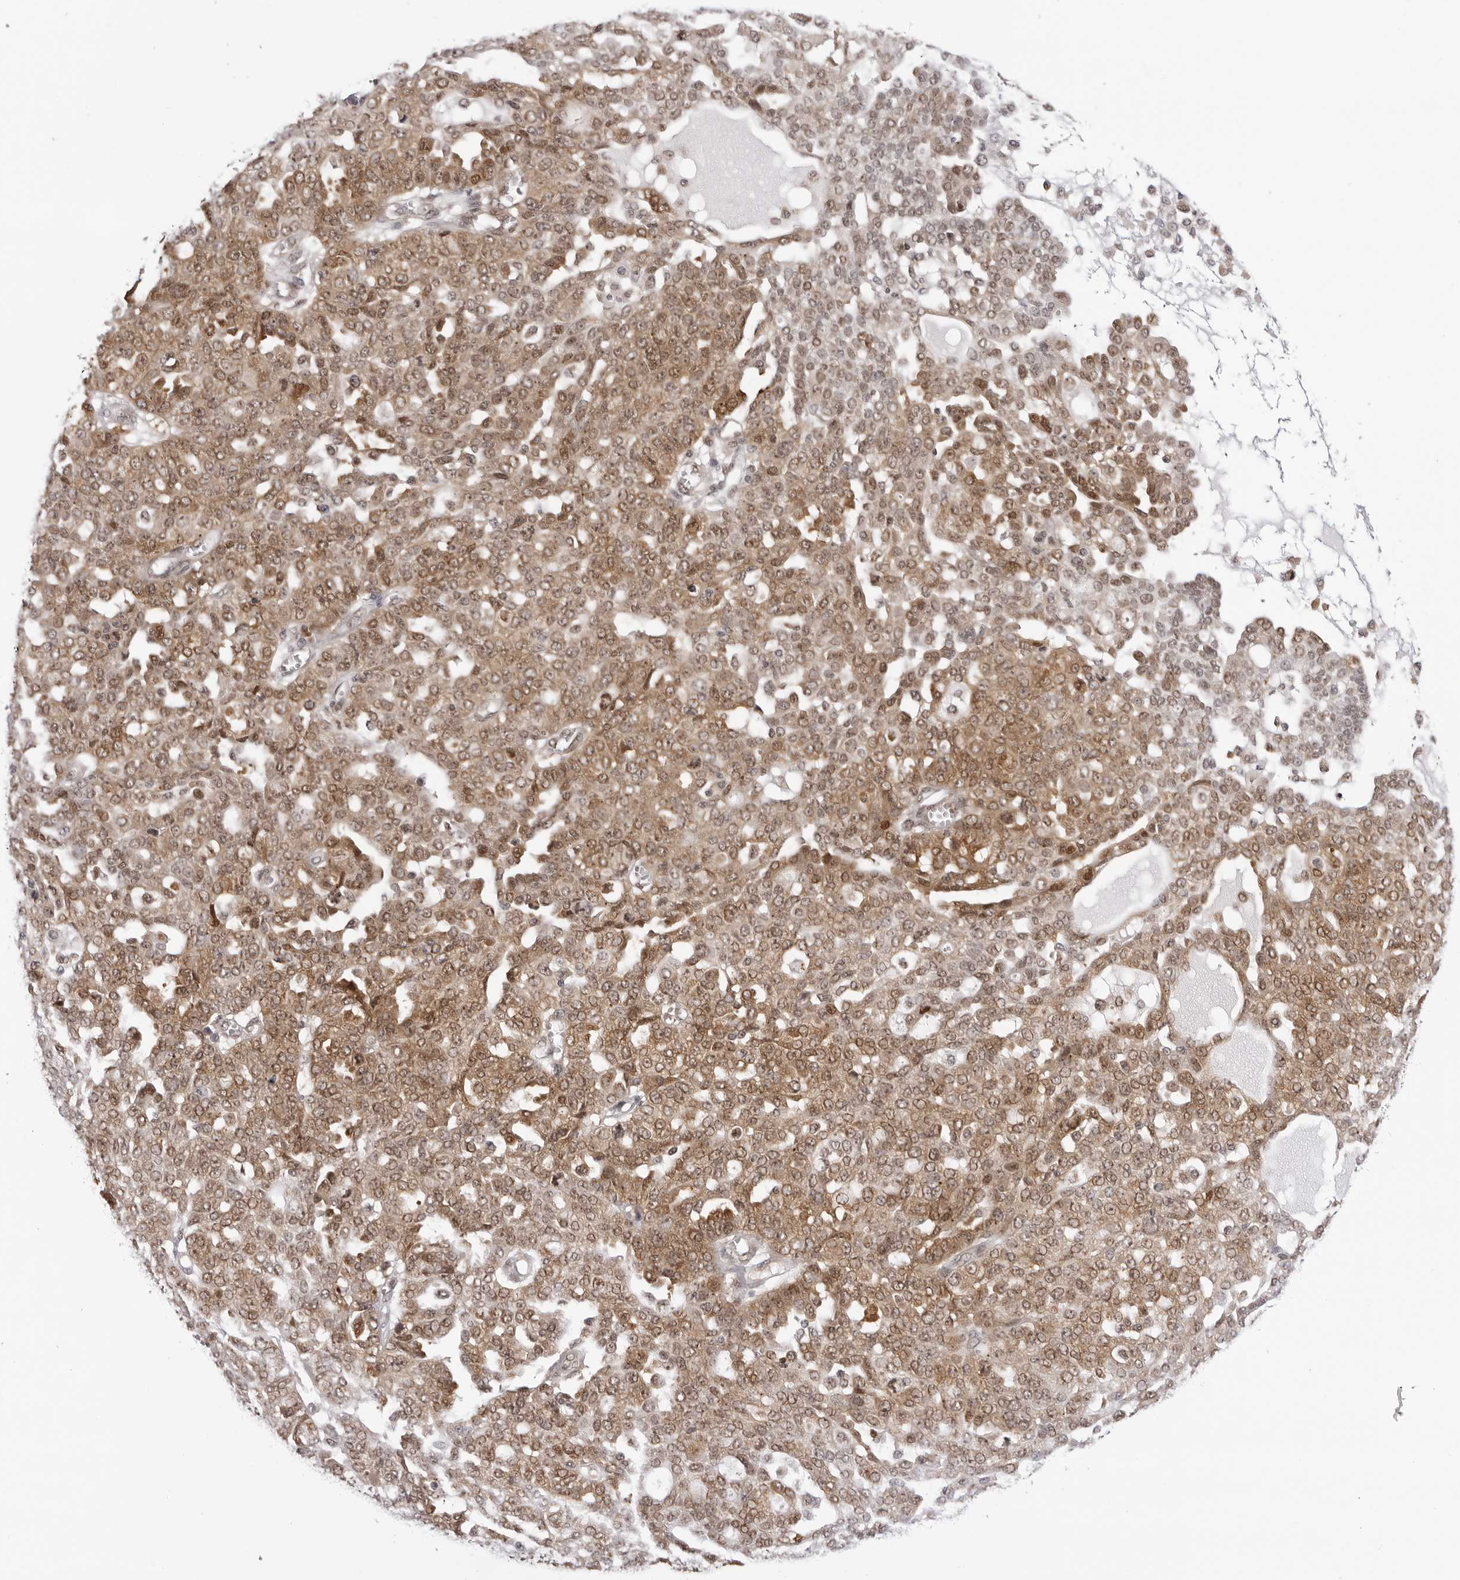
{"staining": {"intensity": "moderate", "quantity": ">75%", "location": "cytoplasmic/membranous,nuclear"}, "tissue": "ovarian cancer", "cell_type": "Tumor cells", "image_type": "cancer", "snomed": [{"axis": "morphology", "description": "Cystadenocarcinoma, serous, NOS"}, {"axis": "topography", "description": "Soft tissue"}, {"axis": "topography", "description": "Ovary"}], "caption": "The micrograph demonstrates staining of ovarian cancer, revealing moderate cytoplasmic/membranous and nuclear protein expression (brown color) within tumor cells. Ihc stains the protein of interest in brown and the nuclei are stained blue.", "gene": "WDR77", "patient": {"sex": "female", "age": 57}}